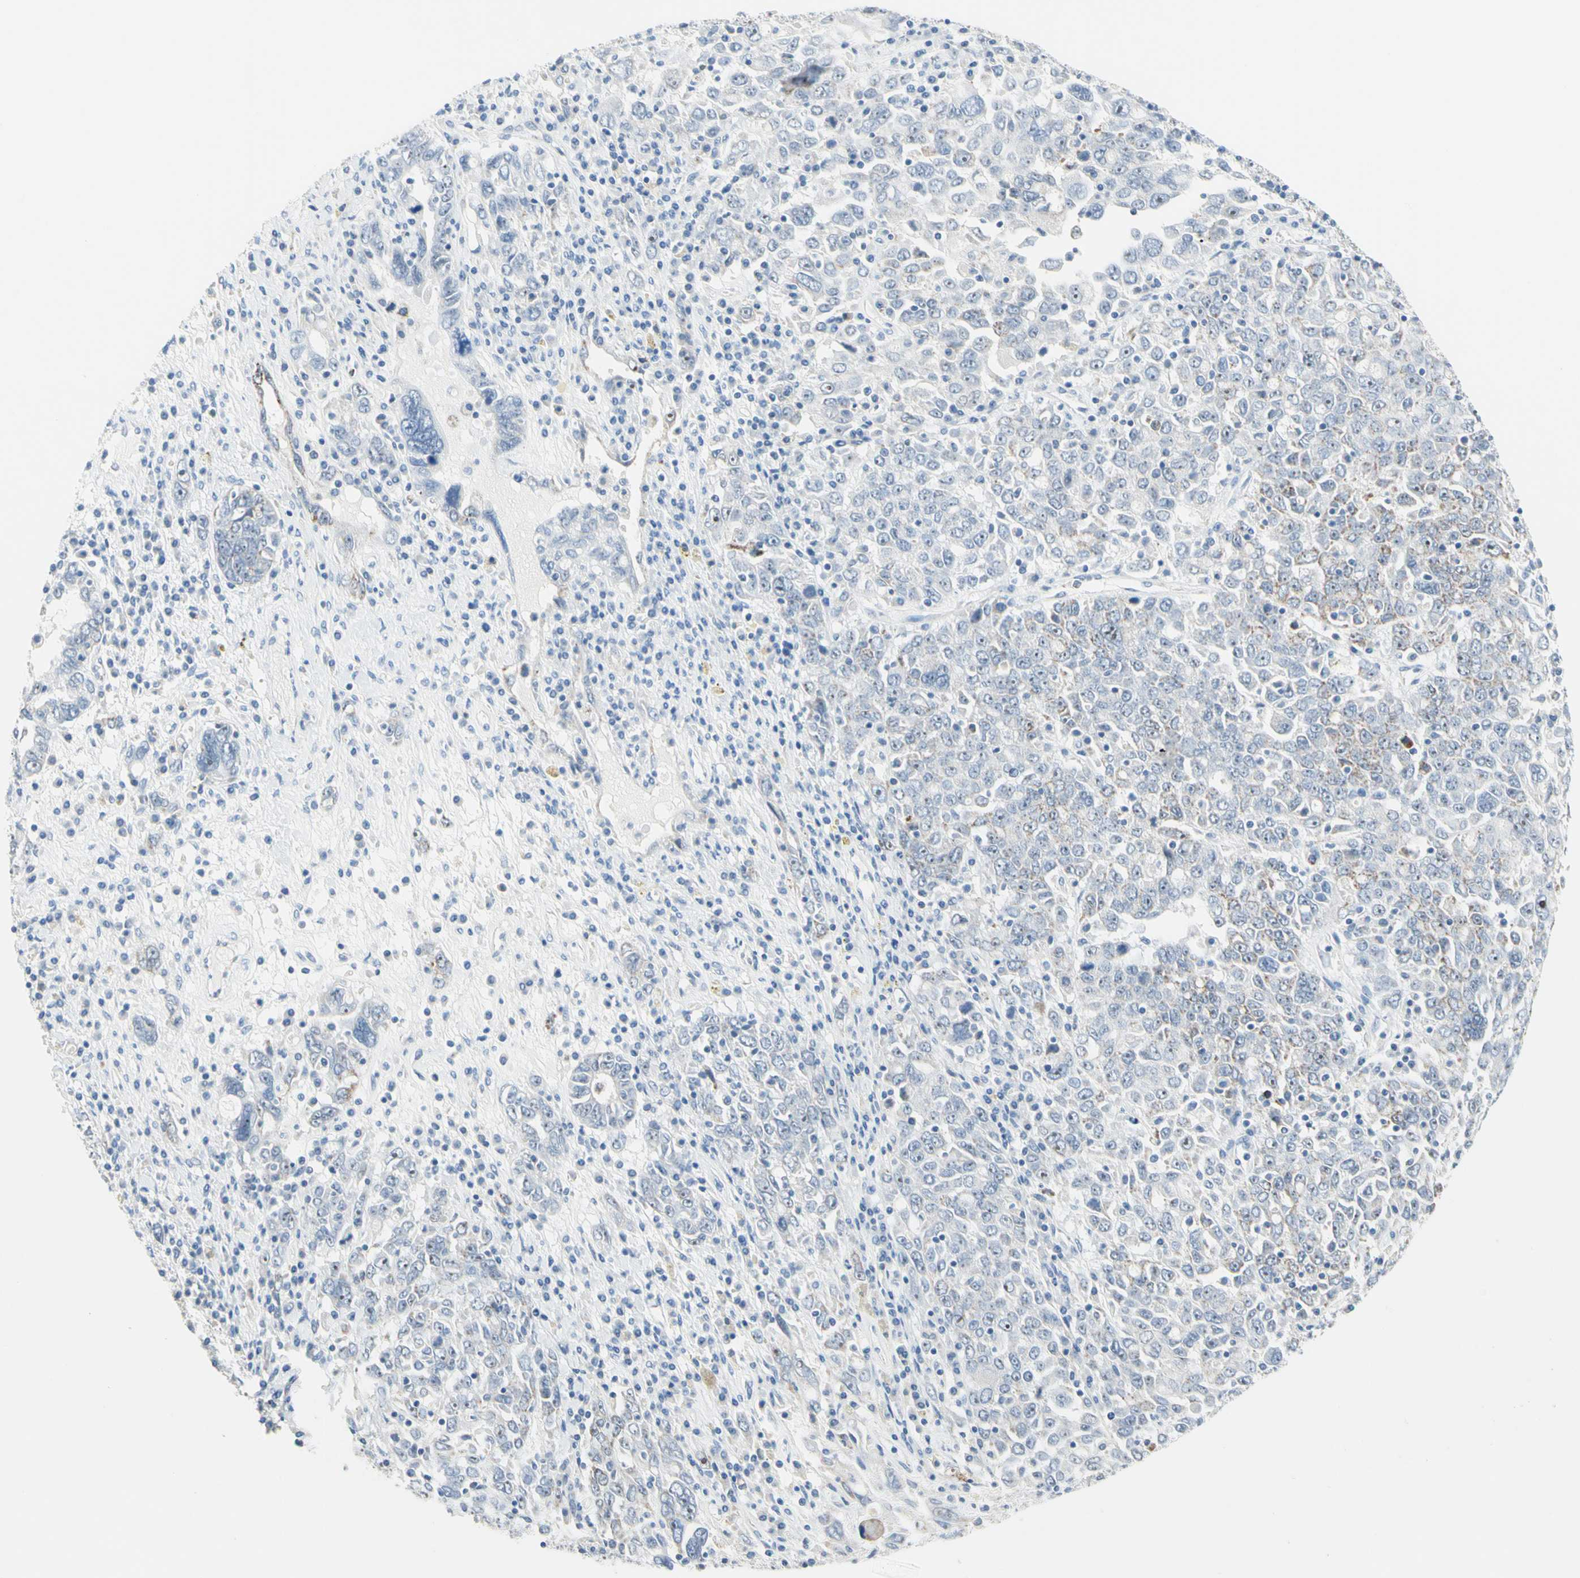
{"staining": {"intensity": "weak", "quantity": "25%-75%", "location": "nuclear"}, "tissue": "ovarian cancer", "cell_type": "Tumor cells", "image_type": "cancer", "snomed": [{"axis": "morphology", "description": "Carcinoma, endometroid"}, {"axis": "topography", "description": "Ovary"}], "caption": "This is a micrograph of immunohistochemistry staining of ovarian endometroid carcinoma, which shows weak positivity in the nuclear of tumor cells.", "gene": "CYSLTR1", "patient": {"sex": "female", "age": 62}}